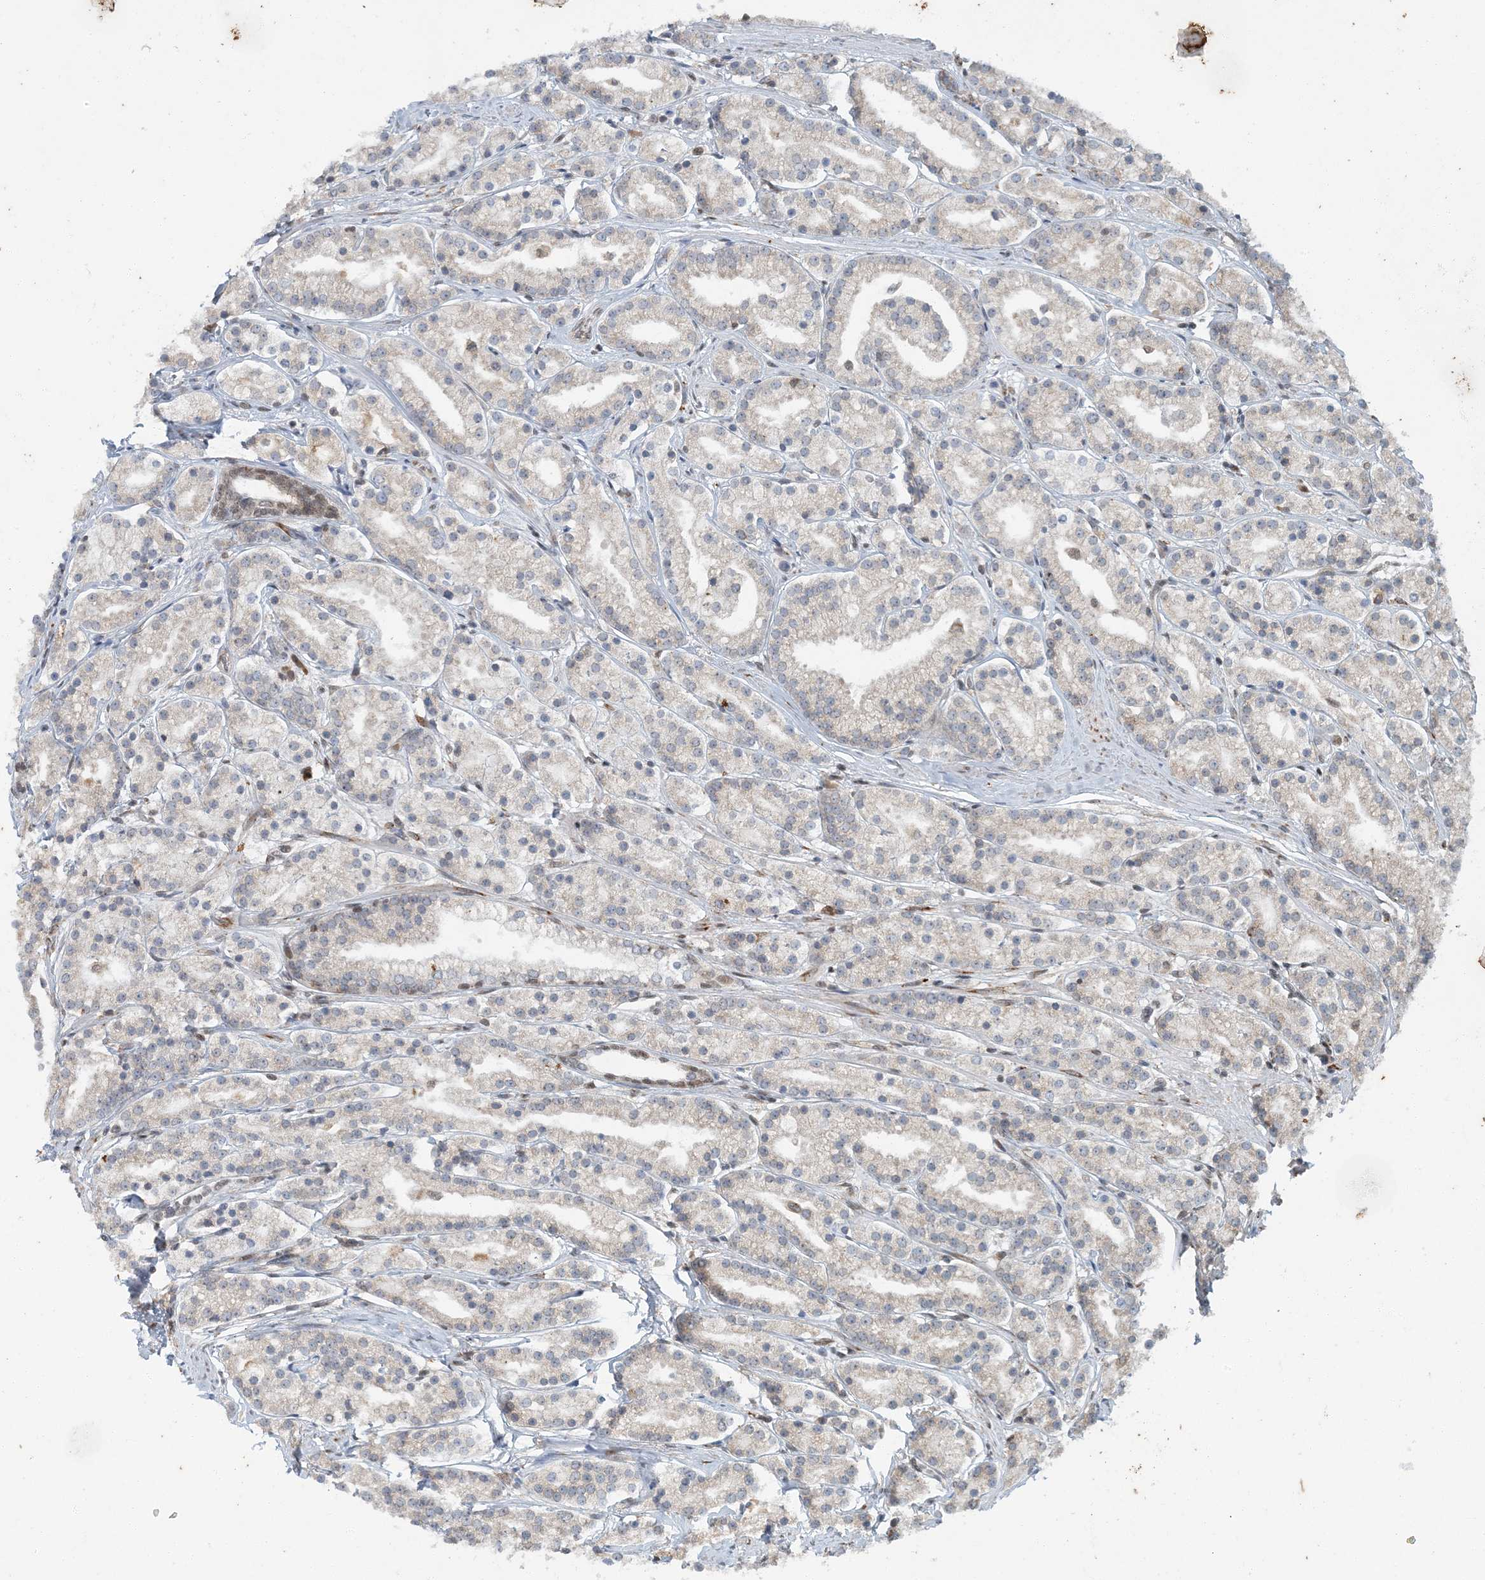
{"staining": {"intensity": "negative", "quantity": "none", "location": "none"}, "tissue": "prostate cancer", "cell_type": "Tumor cells", "image_type": "cancer", "snomed": [{"axis": "morphology", "description": "Adenocarcinoma, High grade"}, {"axis": "topography", "description": "Prostate"}], "caption": "There is no significant expression in tumor cells of prostate cancer (adenocarcinoma (high-grade)). (DAB (3,3'-diaminobenzidine) immunohistochemistry (IHC) with hematoxylin counter stain).", "gene": "AK9", "patient": {"sex": "male", "age": 69}}